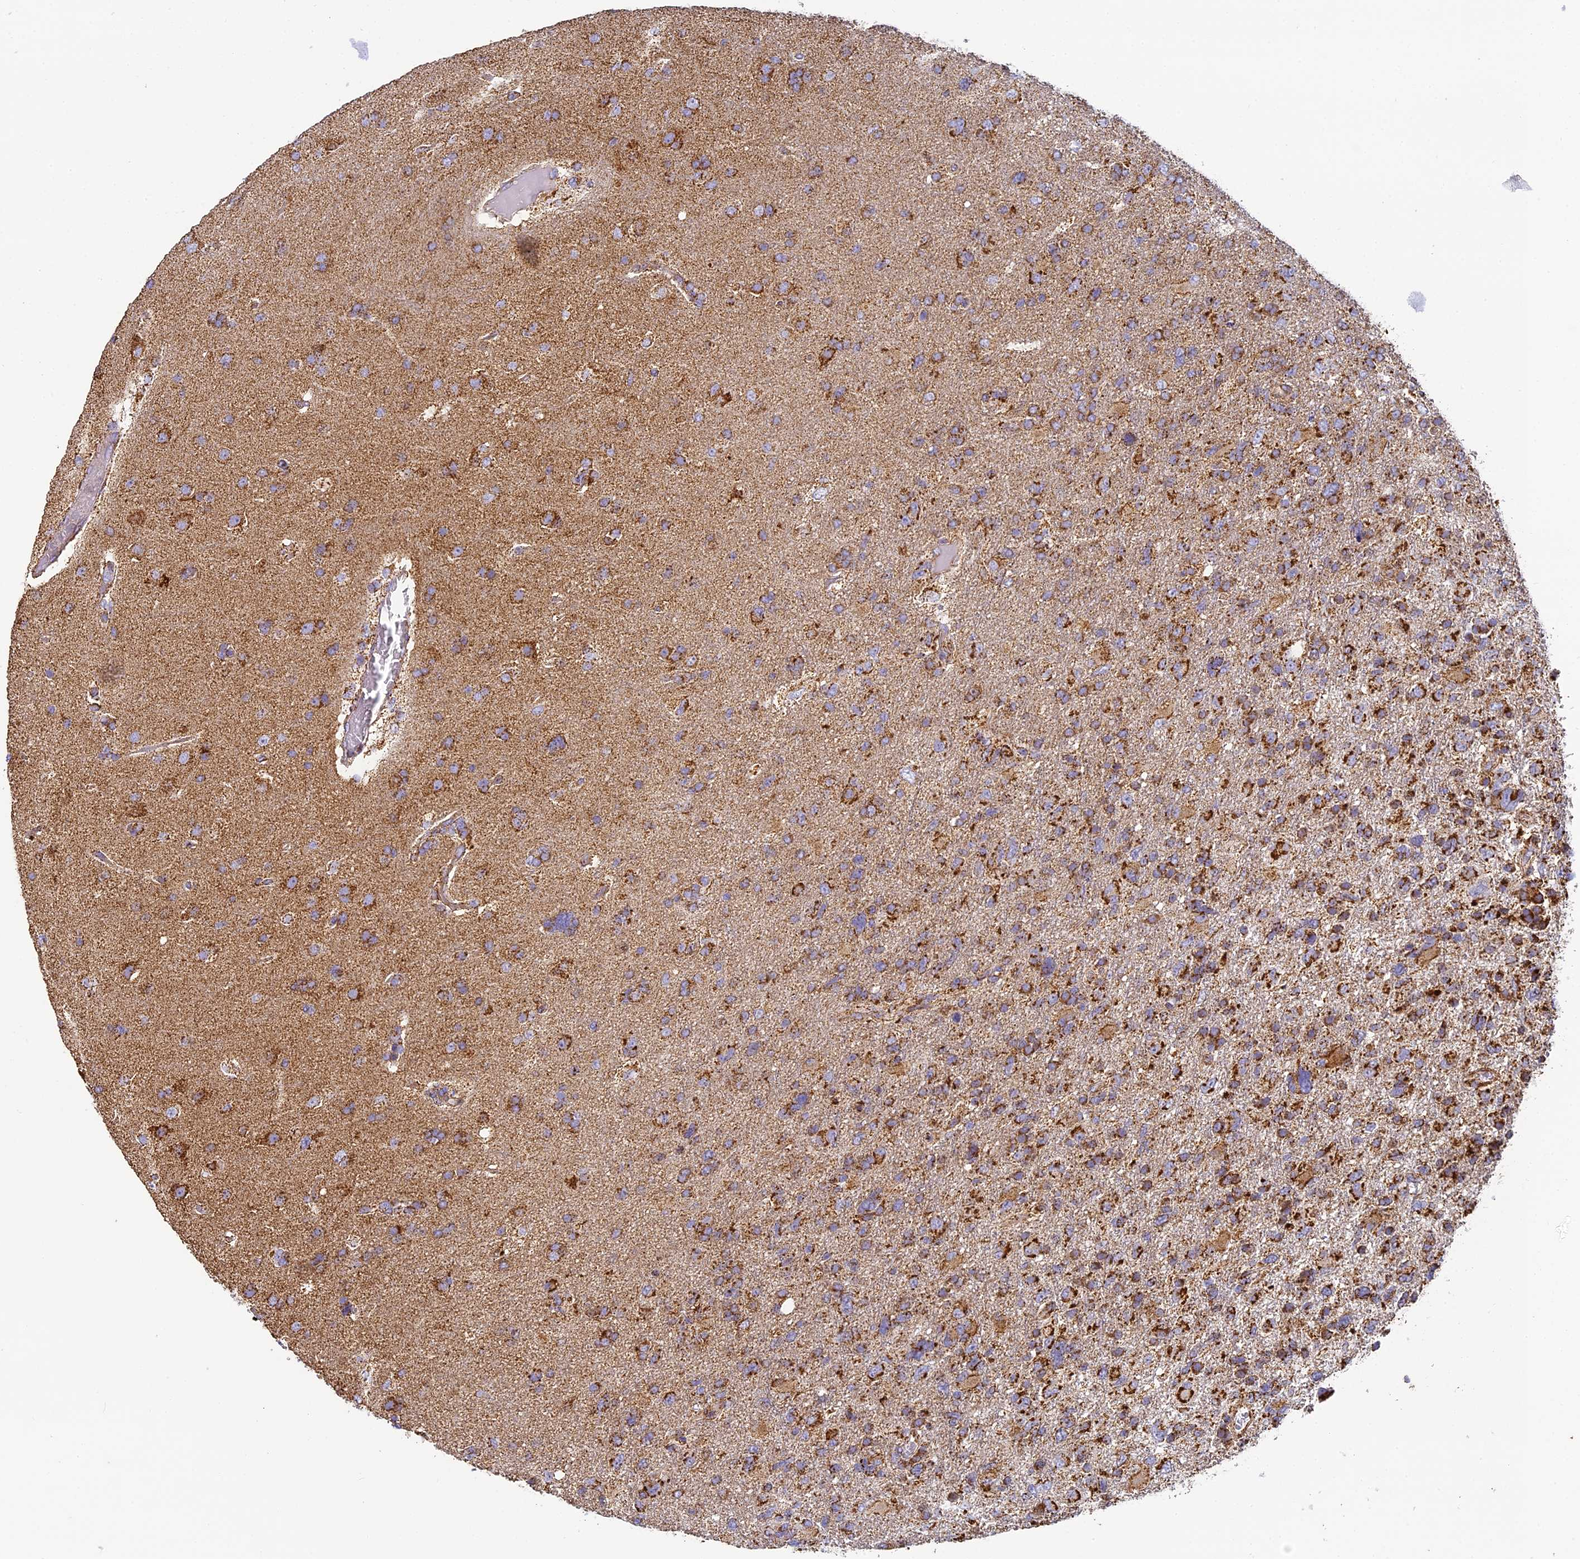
{"staining": {"intensity": "moderate", "quantity": ">75%", "location": "cytoplasmic/membranous"}, "tissue": "glioma", "cell_type": "Tumor cells", "image_type": "cancer", "snomed": [{"axis": "morphology", "description": "Glioma, malignant, High grade"}, {"axis": "topography", "description": "Brain"}], "caption": "Glioma tissue reveals moderate cytoplasmic/membranous positivity in approximately >75% of tumor cells", "gene": "STK17A", "patient": {"sex": "male", "age": 61}}